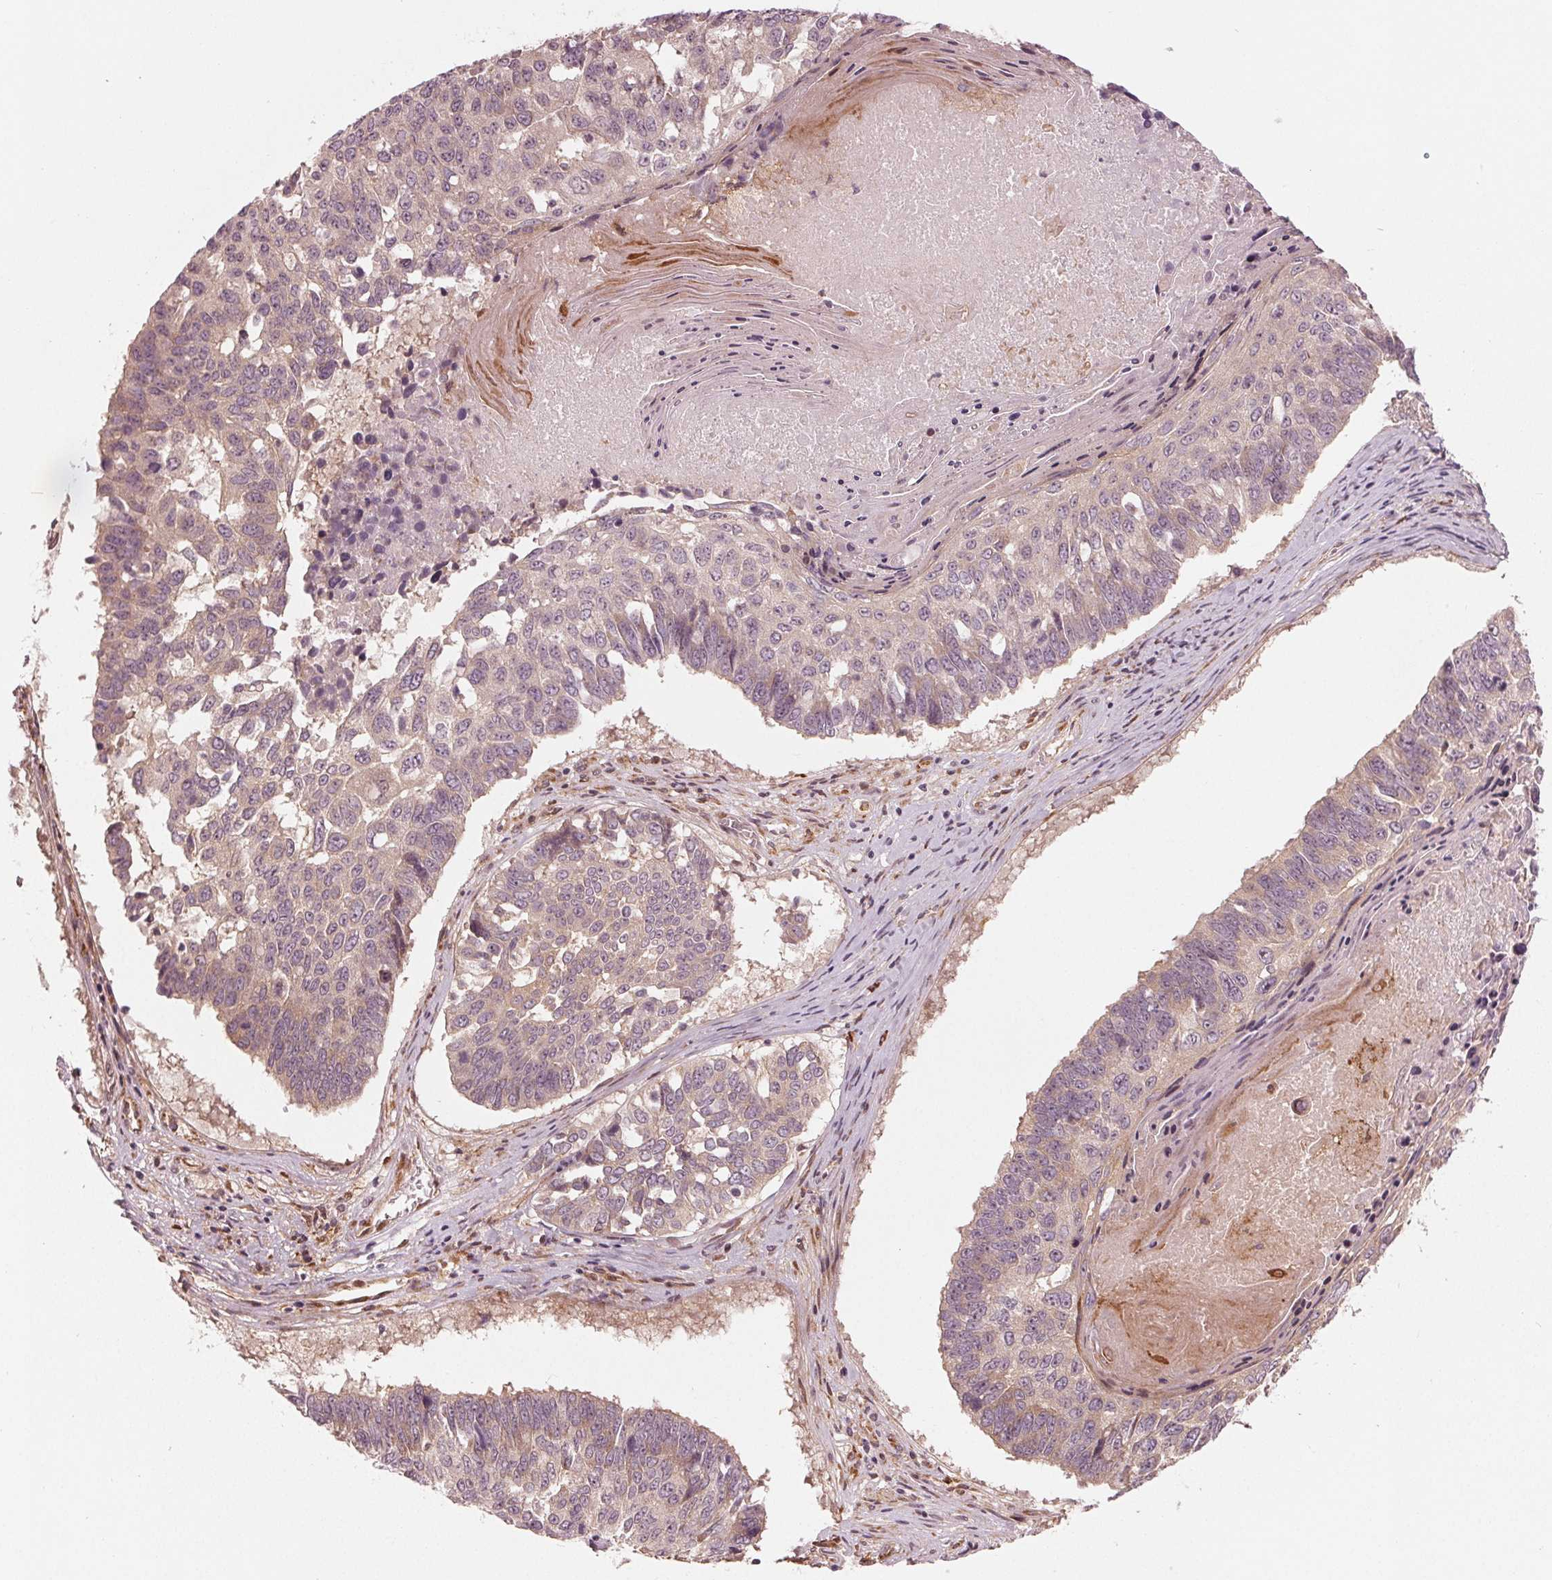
{"staining": {"intensity": "weak", "quantity": "<25%", "location": "cytoplasmic/membranous"}, "tissue": "lung cancer", "cell_type": "Tumor cells", "image_type": "cancer", "snomed": [{"axis": "morphology", "description": "Squamous cell carcinoma, NOS"}, {"axis": "topography", "description": "Lung"}], "caption": "This is an immunohistochemistry (IHC) micrograph of human lung squamous cell carcinoma. There is no positivity in tumor cells.", "gene": "CMIP", "patient": {"sex": "male", "age": 73}}